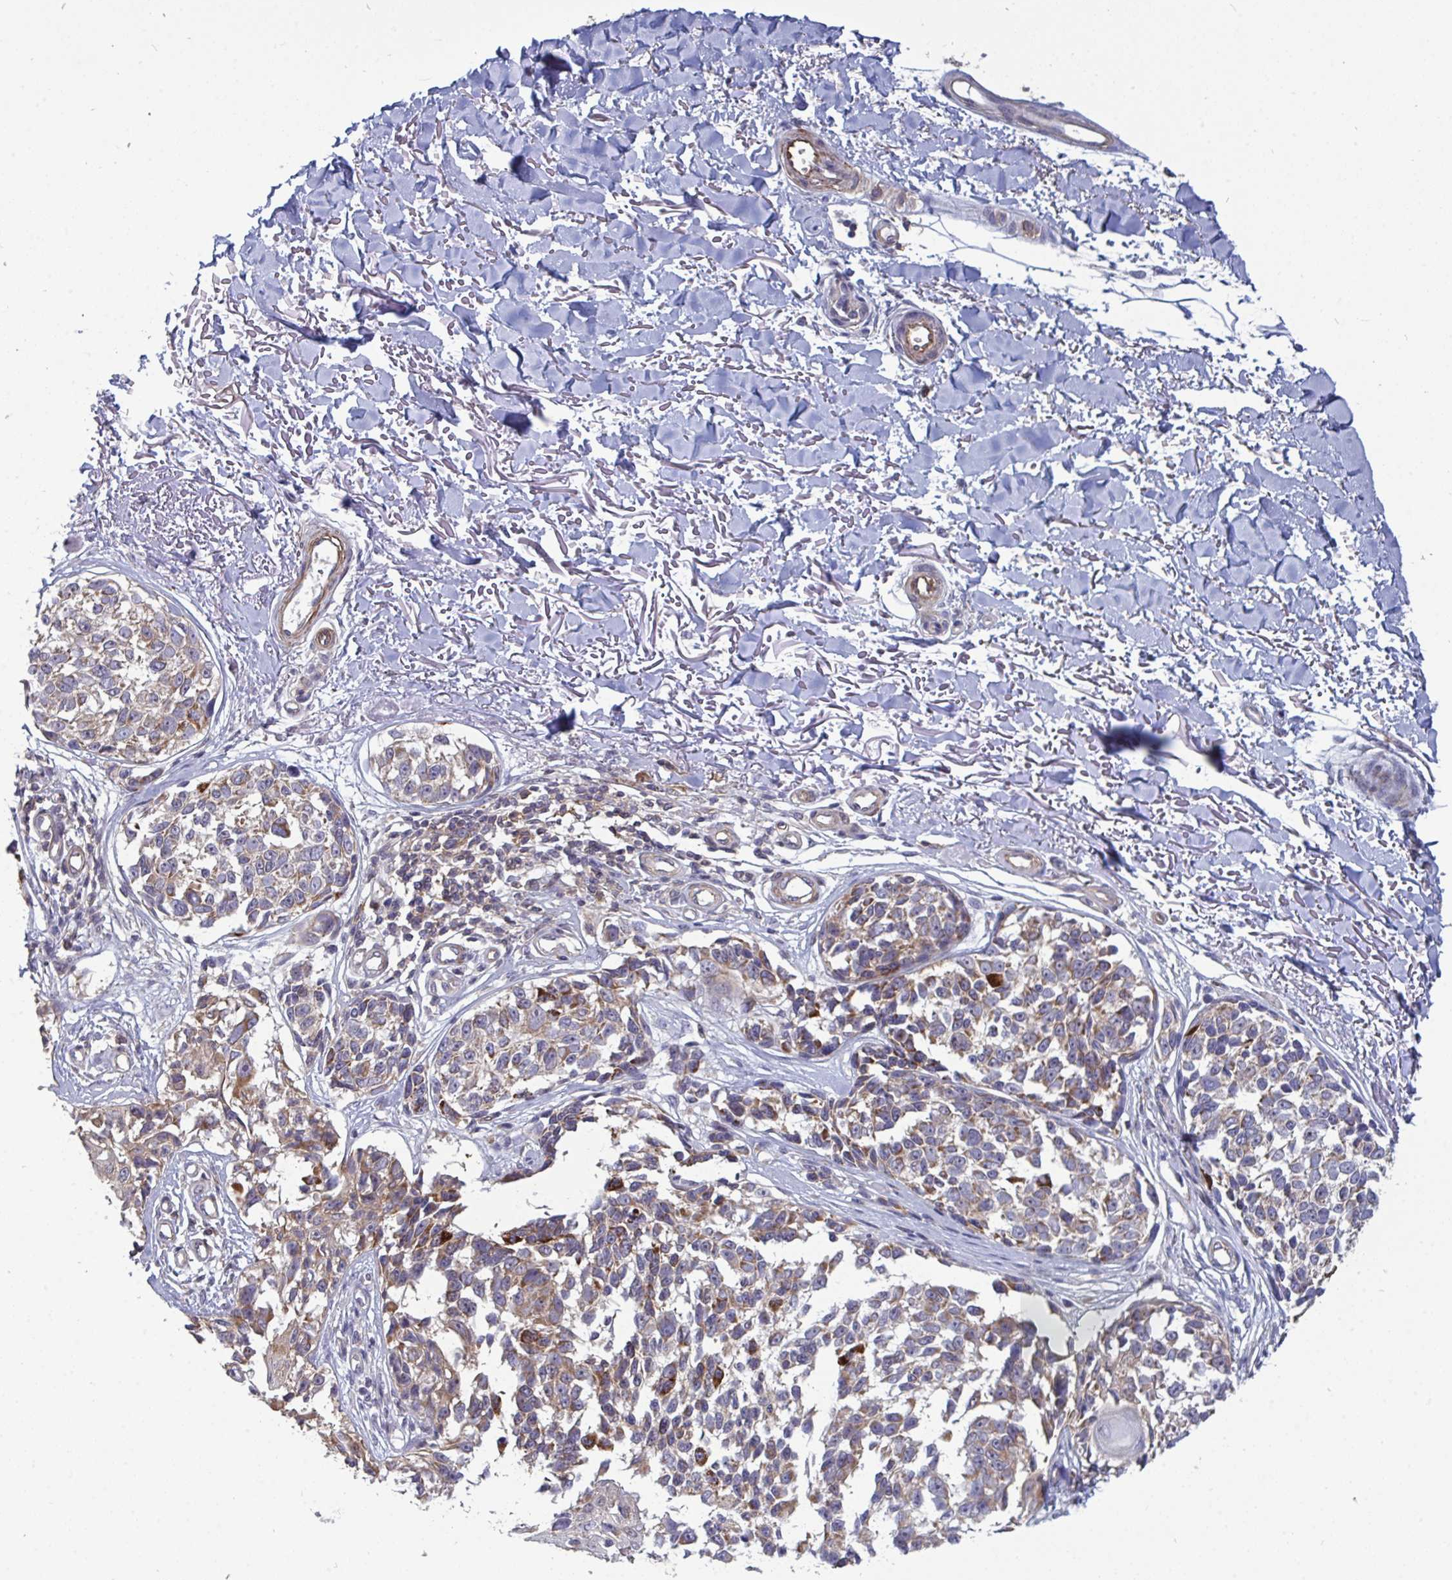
{"staining": {"intensity": "weak", "quantity": "25%-75%", "location": "cytoplasmic/membranous"}, "tissue": "melanoma", "cell_type": "Tumor cells", "image_type": "cancer", "snomed": [{"axis": "morphology", "description": "Malignant melanoma, NOS"}, {"axis": "topography", "description": "Skin"}], "caption": "The micrograph demonstrates a brown stain indicating the presence of a protein in the cytoplasmic/membranous of tumor cells in melanoma. The staining is performed using DAB (3,3'-diaminobenzidine) brown chromogen to label protein expression. The nuclei are counter-stained blue using hematoxylin.", "gene": "ISCU", "patient": {"sex": "male", "age": 73}}